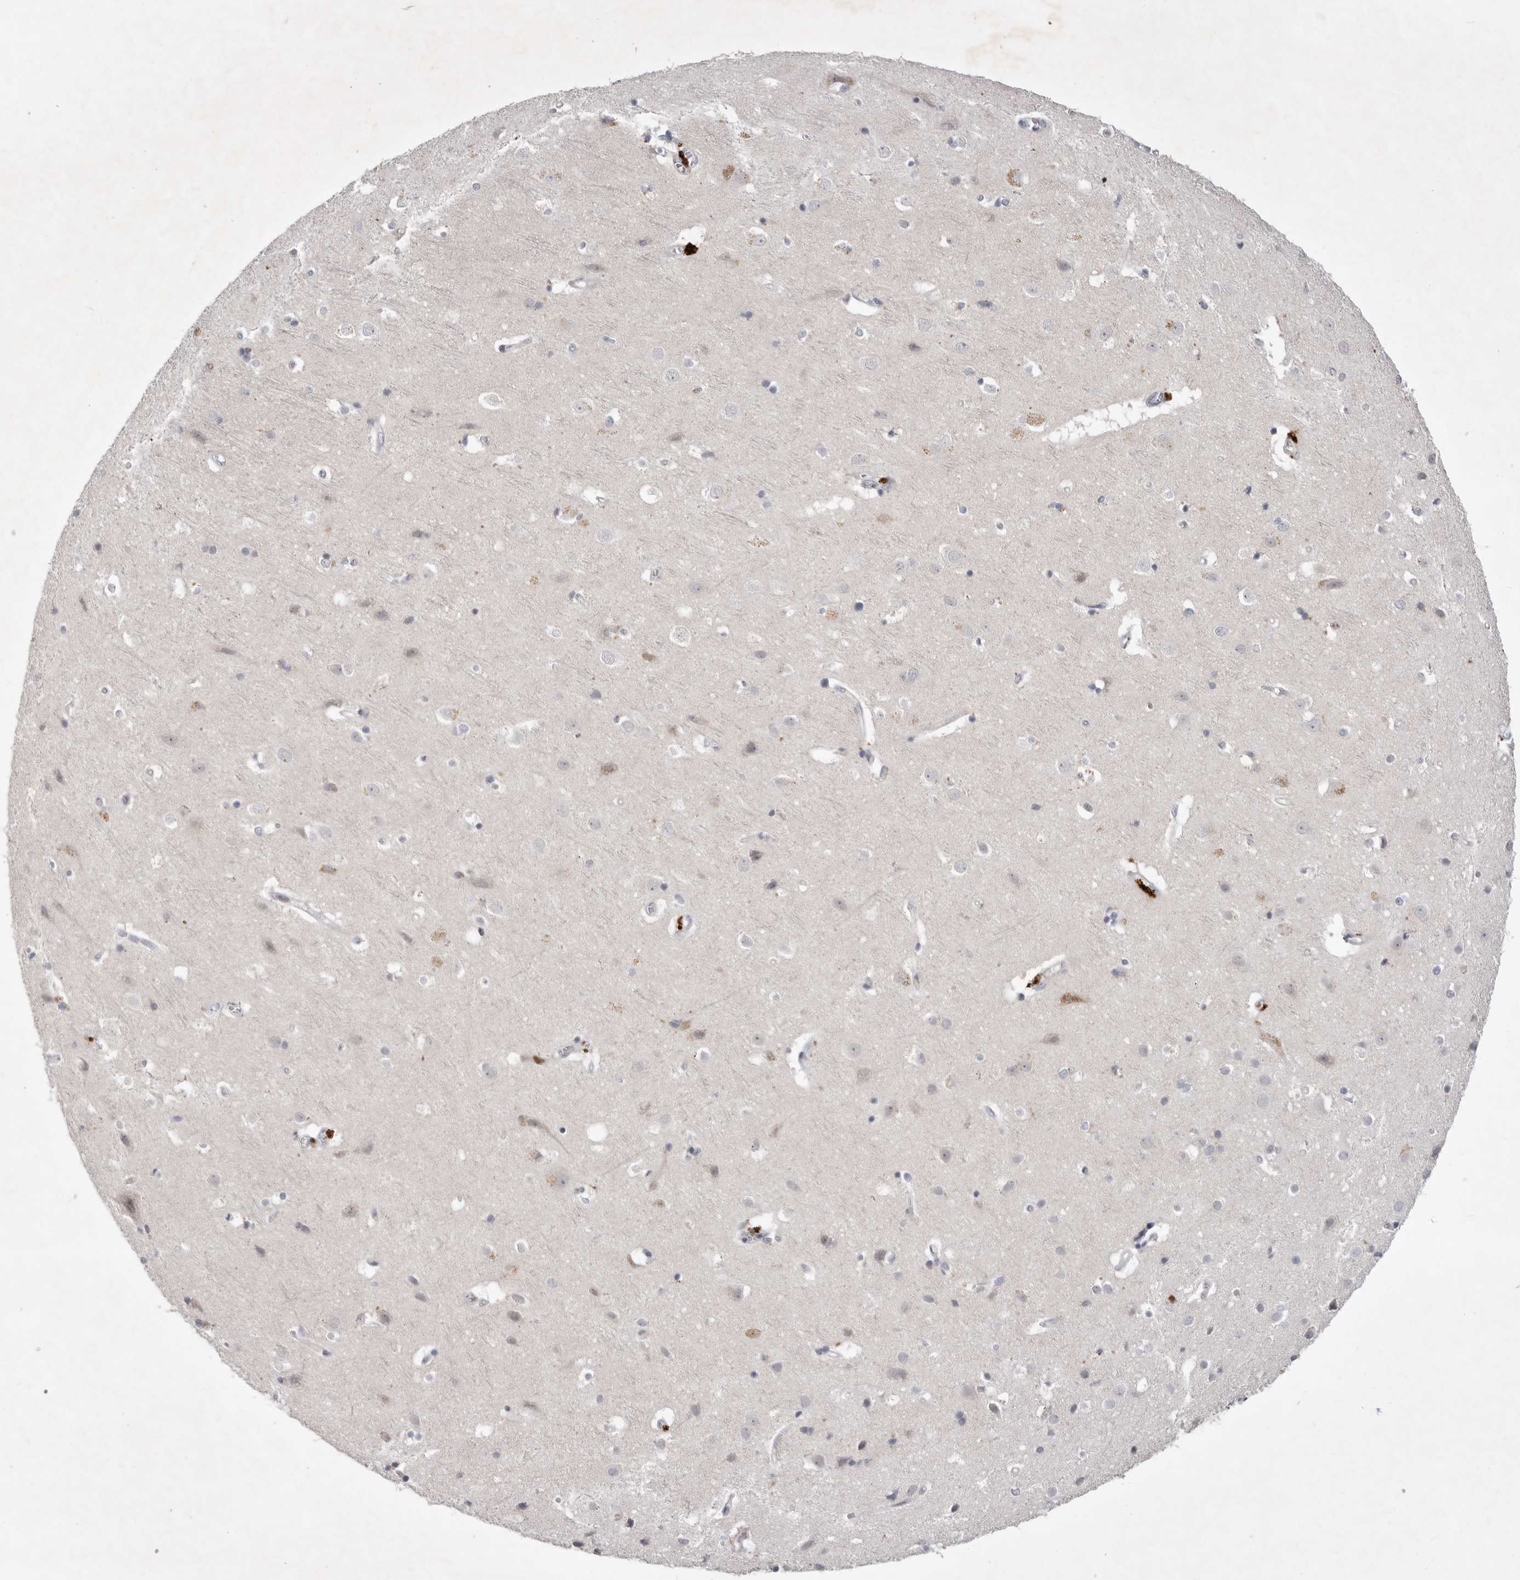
{"staining": {"intensity": "negative", "quantity": "none", "location": "none"}, "tissue": "cerebral cortex", "cell_type": "Endothelial cells", "image_type": "normal", "snomed": [{"axis": "morphology", "description": "Normal tissue, NOS"}, {"axis": "topography", "description": "Cerebral cortex"}], "caption": "Protein analysis of unremarkable cerebral cortex displays no significant expression in endothelial cells.", "gene": "ITGAD", "patient": {"sex": "male", "age": 54}}